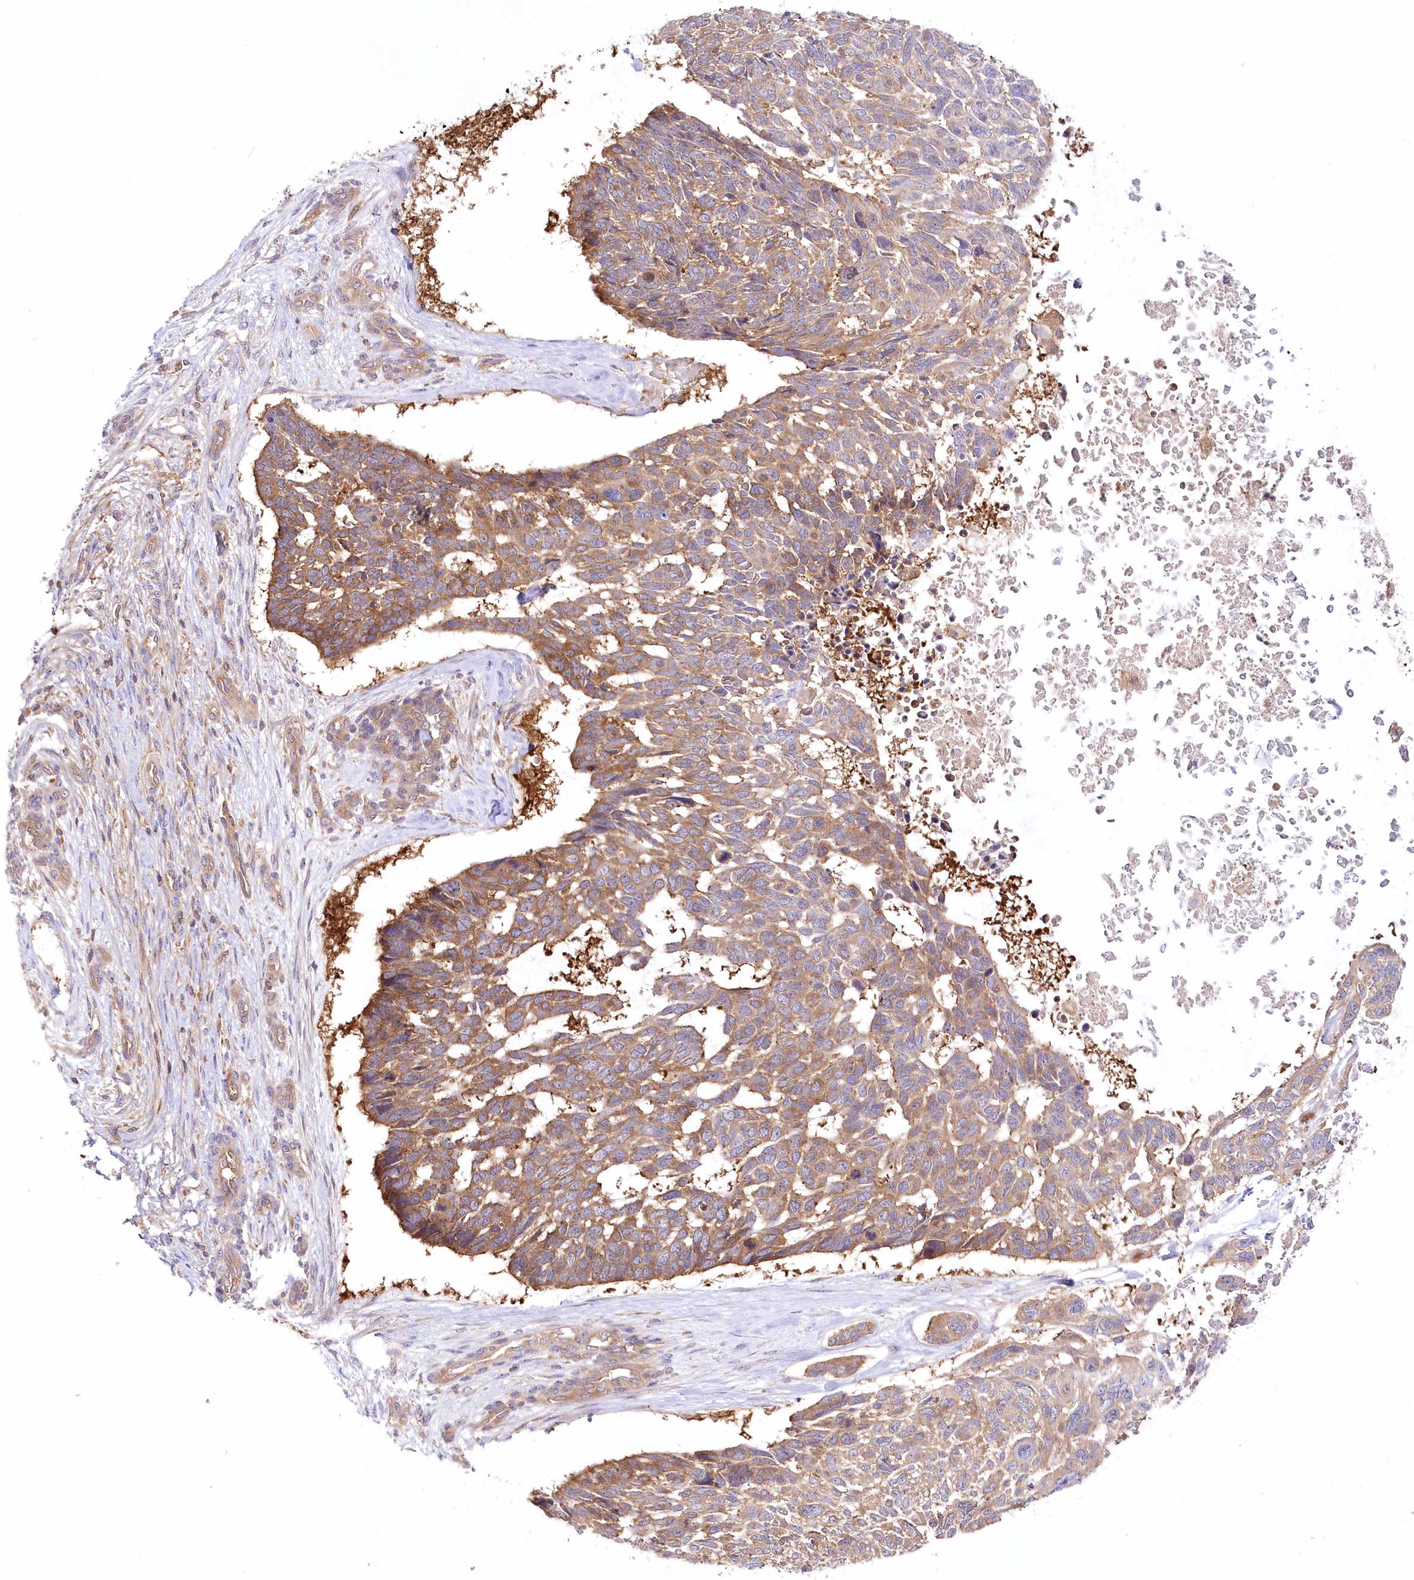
{"staining": {"intensity": "moderate", "quantity": ">75%", "location": "cytoplasmic/membranous"}, "tissue": "skin cancer", "cell_type": "Tumor cells", "image_type": "cancer", "snomed": [{"axis": "morphology", "description": "Basal cell carcinoma"}, {"axis": "topography", "description": "Skin"}], "caption": "Immunohistochemistry photomicrograph of neoplastic tissue: human skin cancer stained using IHC displays medium levels of moderate protein expression localized specifically in the cytoplasmic/membranous of tumor cells, appearing as a cytoplasmic/membranous brown color.", "gene": "ABRAXAS2", "patient": {"sex": "male", "age": 88}}